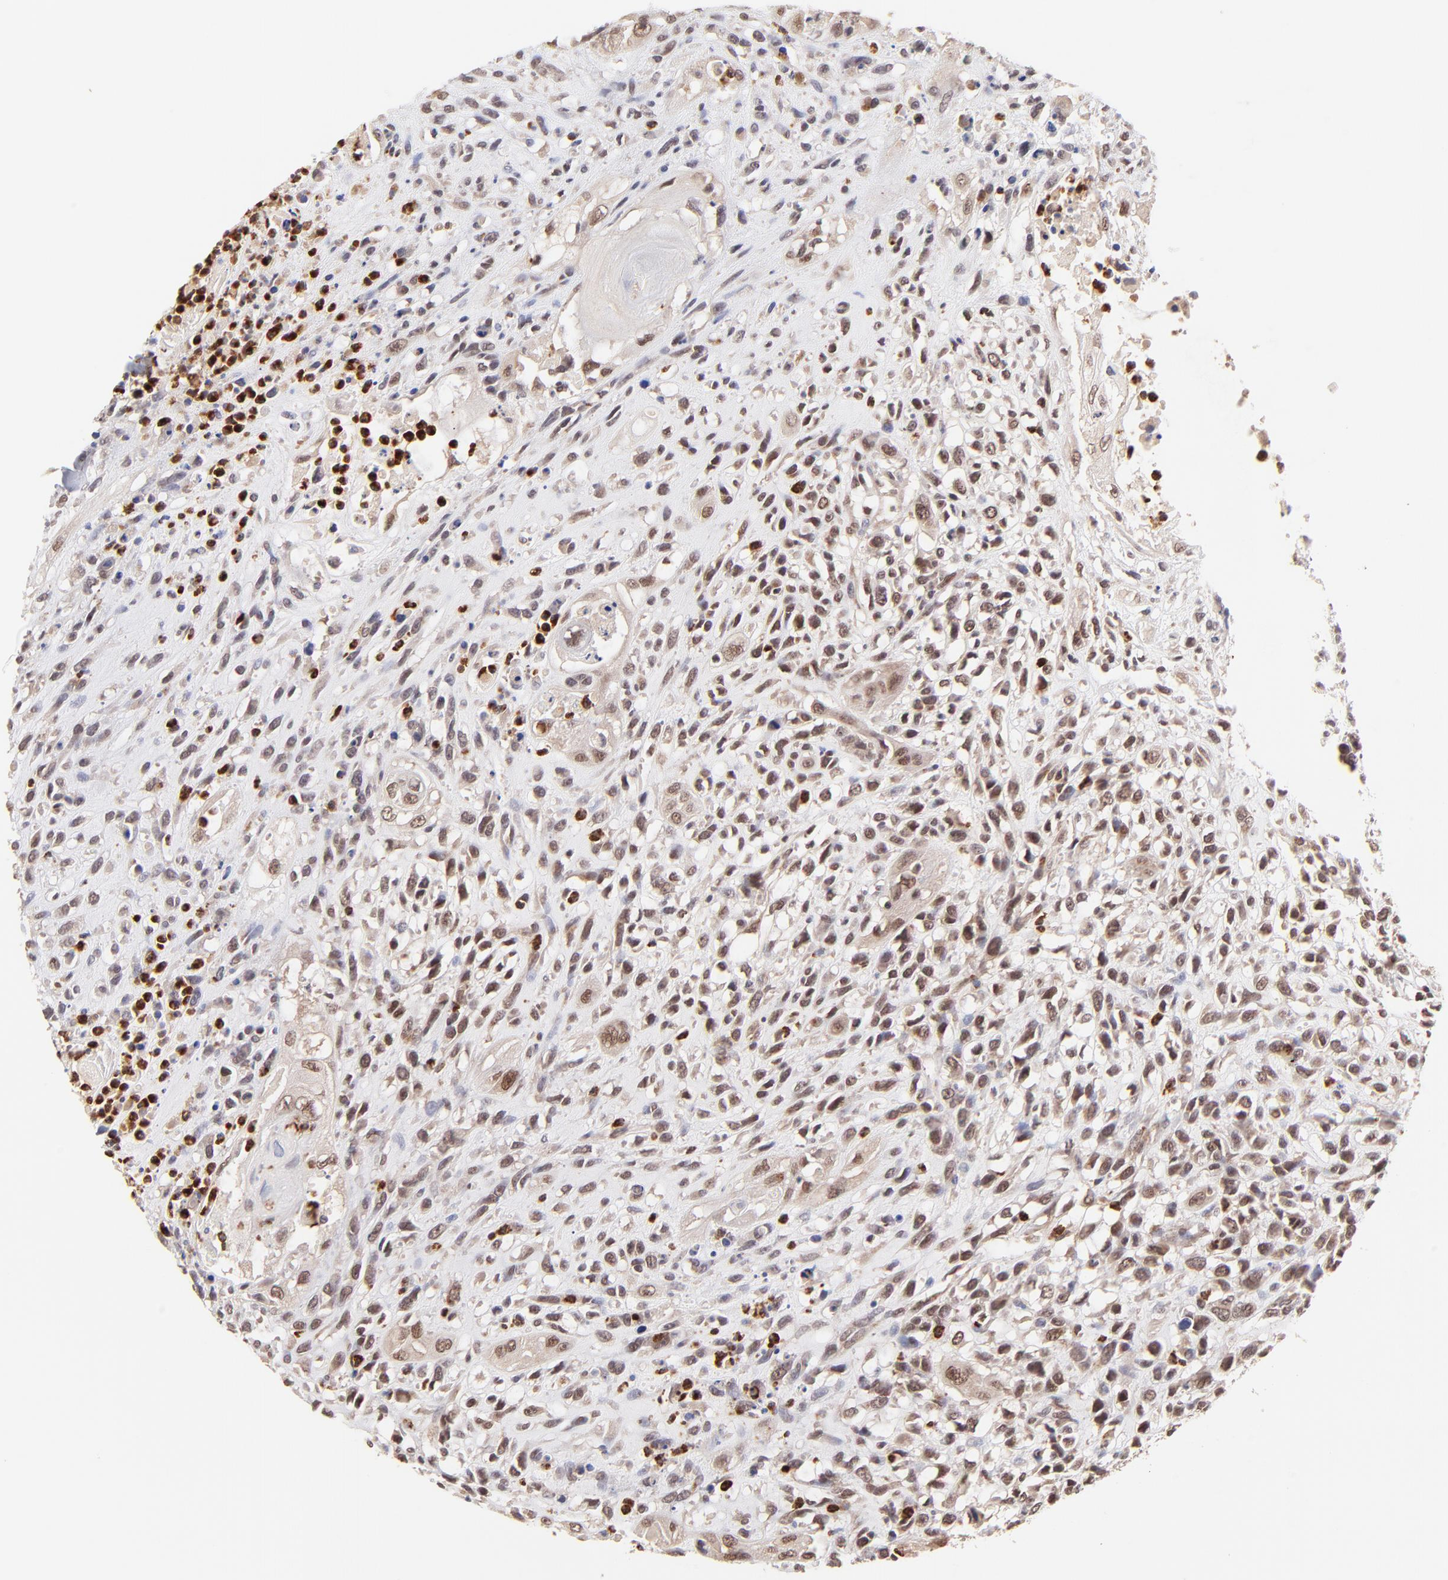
{"staining": {"intensity": "weak", "quantity": ">75%", "location": "nuclear"}, "tissue": "head and neck cancer", "cell_type": "Tumor cells", "image_type": "cancer", "snomed": [{"axis": "morphology", "description": "Necrosis, NOS"}, {"axis": "morphology", "description": "Neoplasm, malignant, NOS"}, {"axis": "topography", "description": "Salivary gland"}, {"axis": "topography", "description": "Head-Neck"}], "caption": "A low amount of weak nuclear positivity is identified in about >75% of tumor cells in head and neck malignant neoplasm tissue.", "gene": "MED12", "patient": {"sex": "male", "age": 43}}